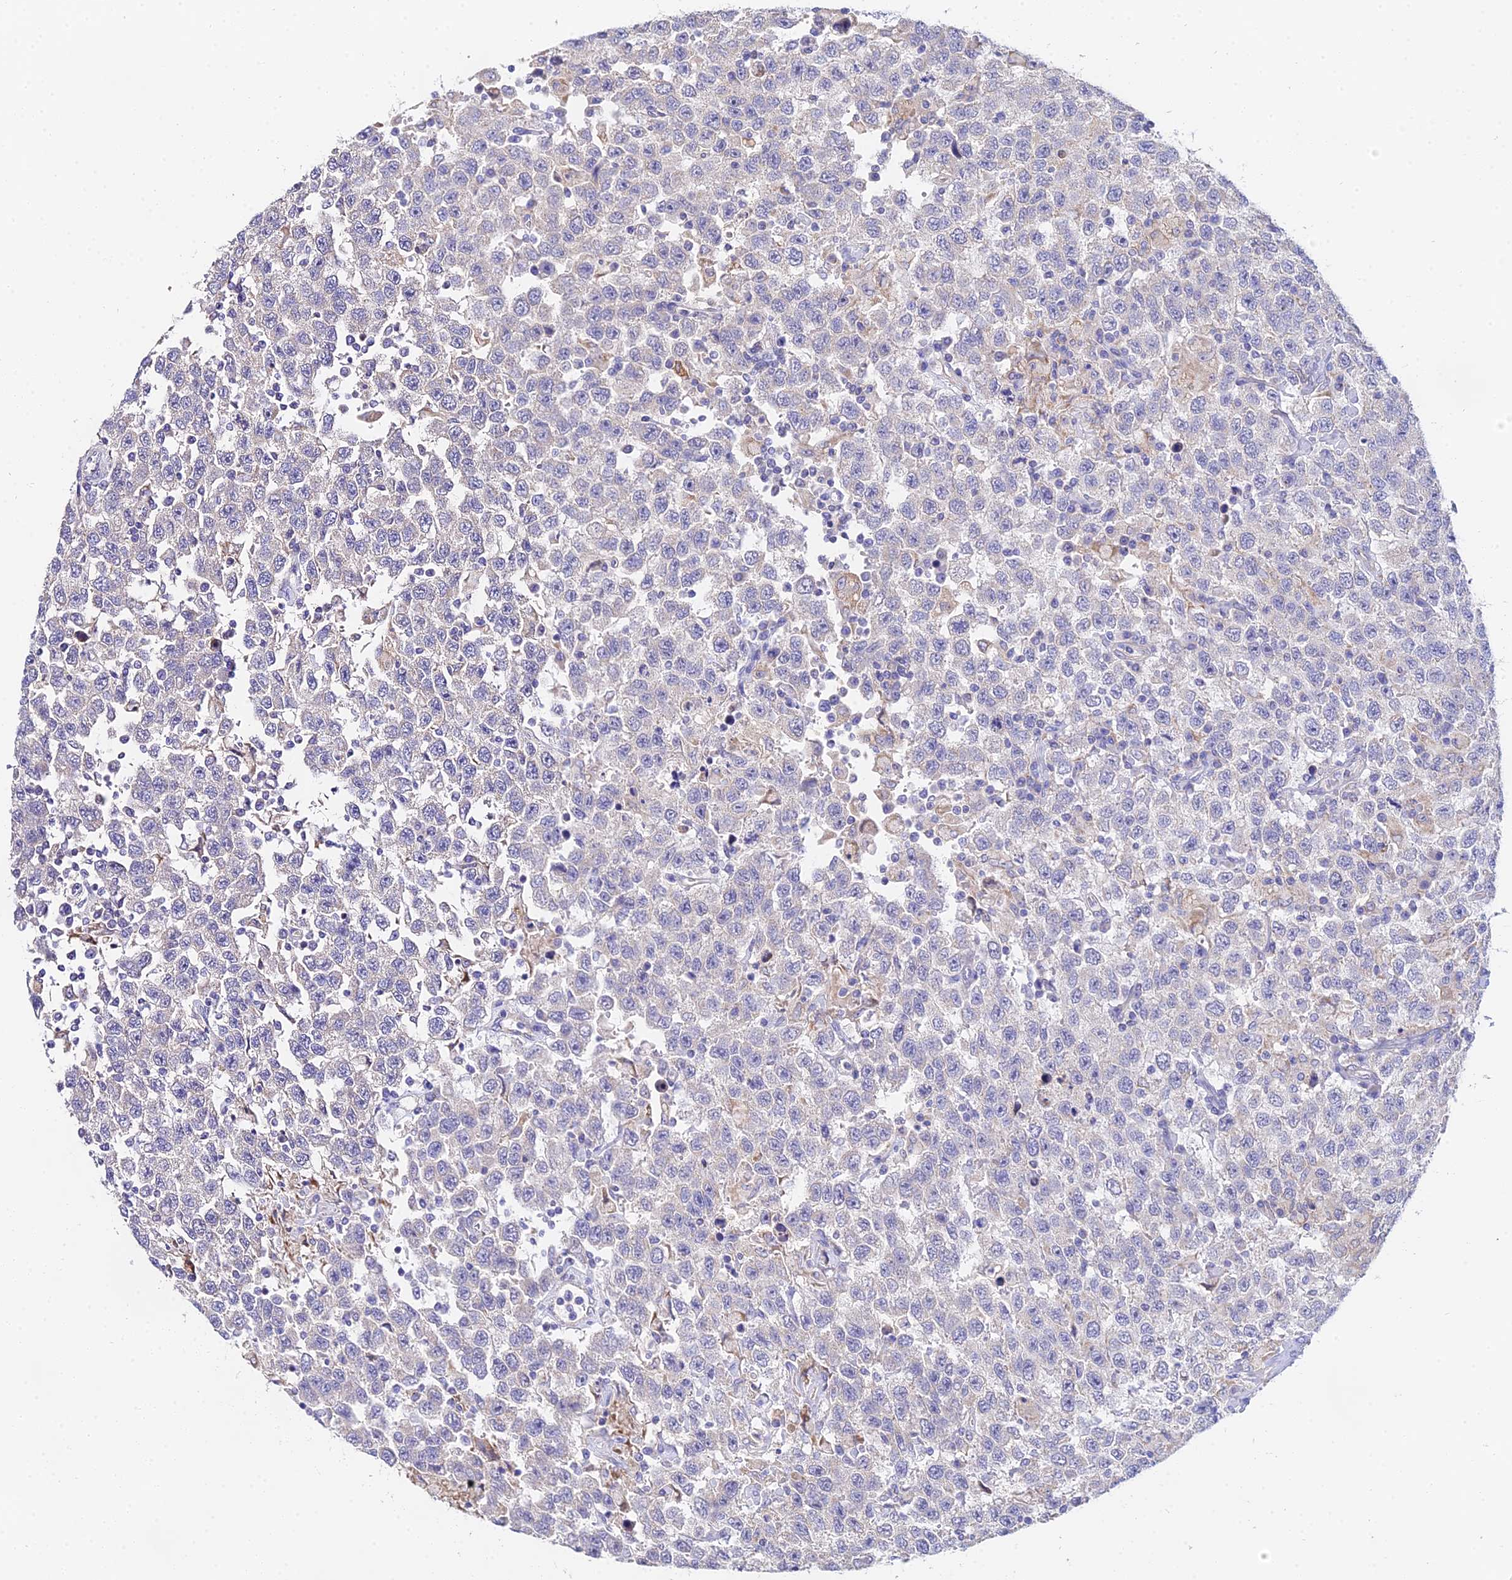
{"staining": {"intensity": "negative", "quantity": "none", "location": "none"}, "tissue": "testis cancer", "cell_type": "Tumor cells", "image_type": "cancer", "snomed": [{"axis": "morphology", "description": "Seminoma, NOS"}, {"axis": "topography", "description": "Testis"}], "caption": "The histopathology image demonstrates no staining of tumor cells in seminoma (testis). (DAB (3,3'-diaminobenzidine) immunohistochemistry (IHC) visualized using brightfield microscopy, high magnification).", "gene": "PPP2R2C", "patient": {"sex": "male", "age": 41}}